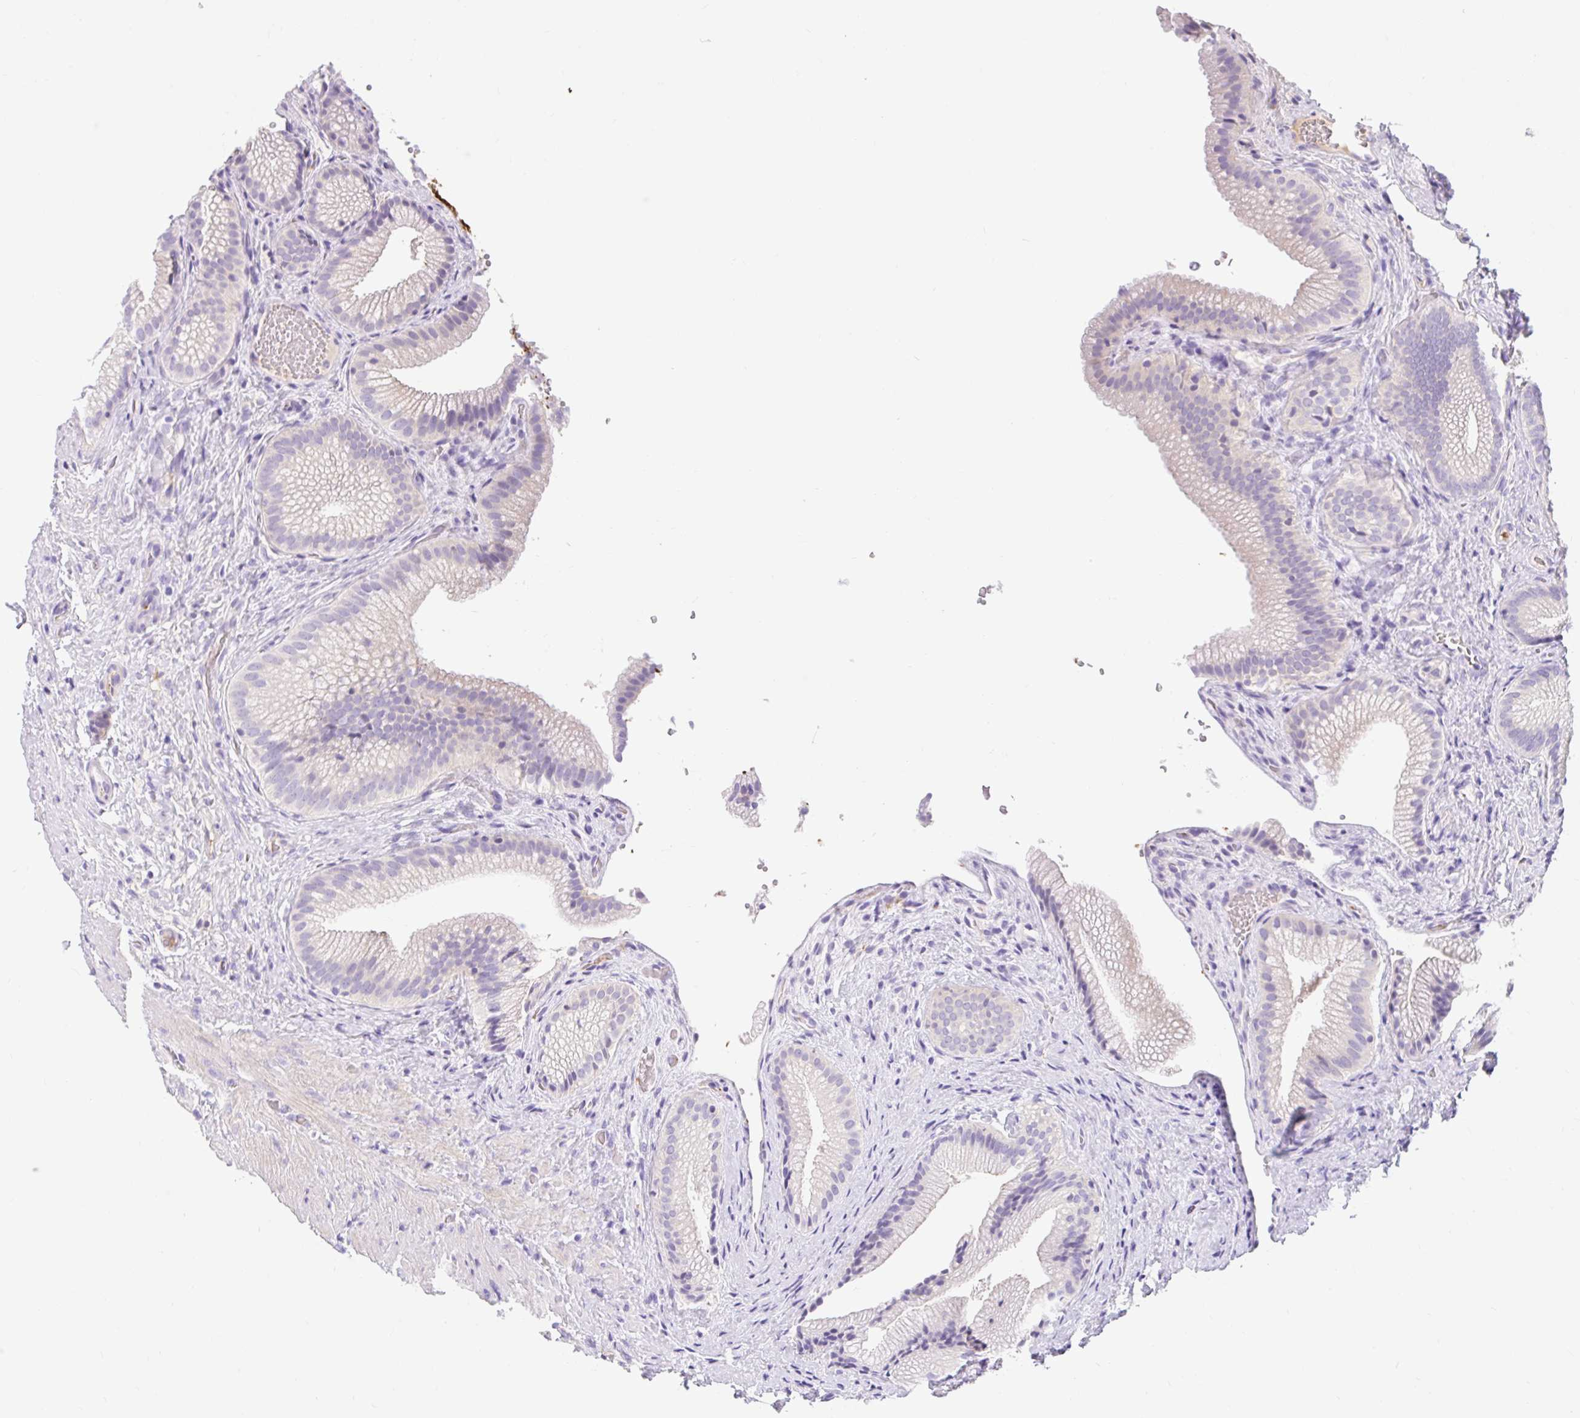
{"staining": {"intensity": "weak", "quantity": "<25%", "location": "cytoplasmic/membranous"}, "tissue": "gallbladder", "cell_type": "Glandular cells", "image_type": "normal", "snomed": [{"axis": "morphology", "description": "Normal tissue, NOS"}, {"axis": "morphology", "description": "Inflammation, NOS"}, {"axis": "topography", "description": "Gallbladder"}], "caption": "The histopathology image displays no staining of glandular cells in unremarkable gallbladder. (DAB (3,3'-diaminobenzidine) immunohistochemistry with hematoxylin counter stain).", "gene": "SLC28A1", "patient": {"sex": "male", "age": 51}}